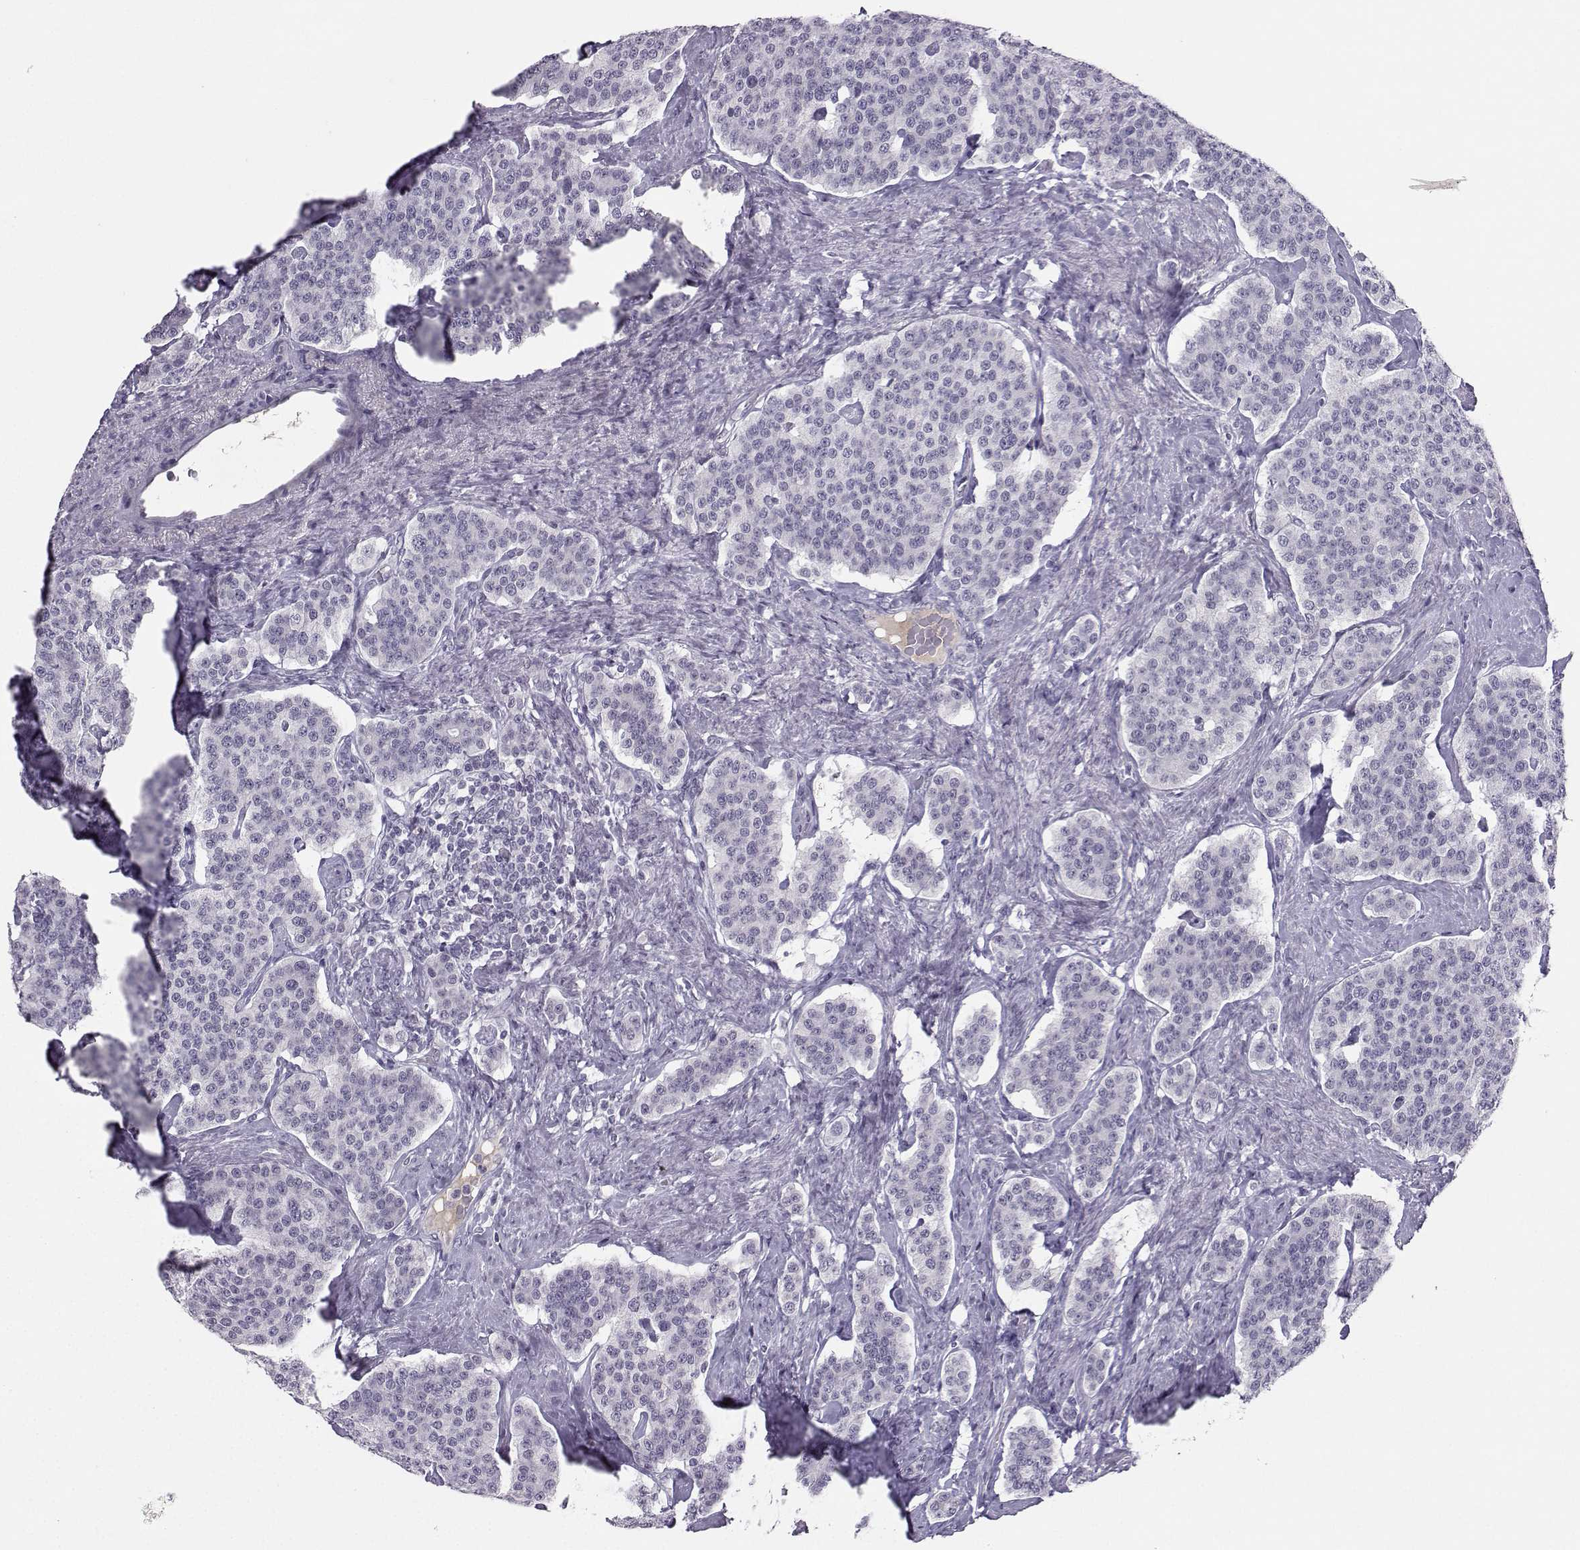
{"staining": {"intensity": "negative", "quantity": "none", "location": "none"}, "tissue": "carcinoid", "cell_type": "Tumor cells", "image_type": "cancer", "snomed": [{"axis": "morphology", "description": "Carcinoid, malignant, NOS"}, {"axis": "topography", "description": "Small intestine"}], "caption": "High magnification brightfield microscopy of carcinoid (malignant) stained with DAB (3,3'-diaminobenzidine) (brown) and counterstained with hematoxylin (blue): tumor cells show no significant expression.", "gene": "LHX1", "patient": {"sex": "female", "age": 58}}